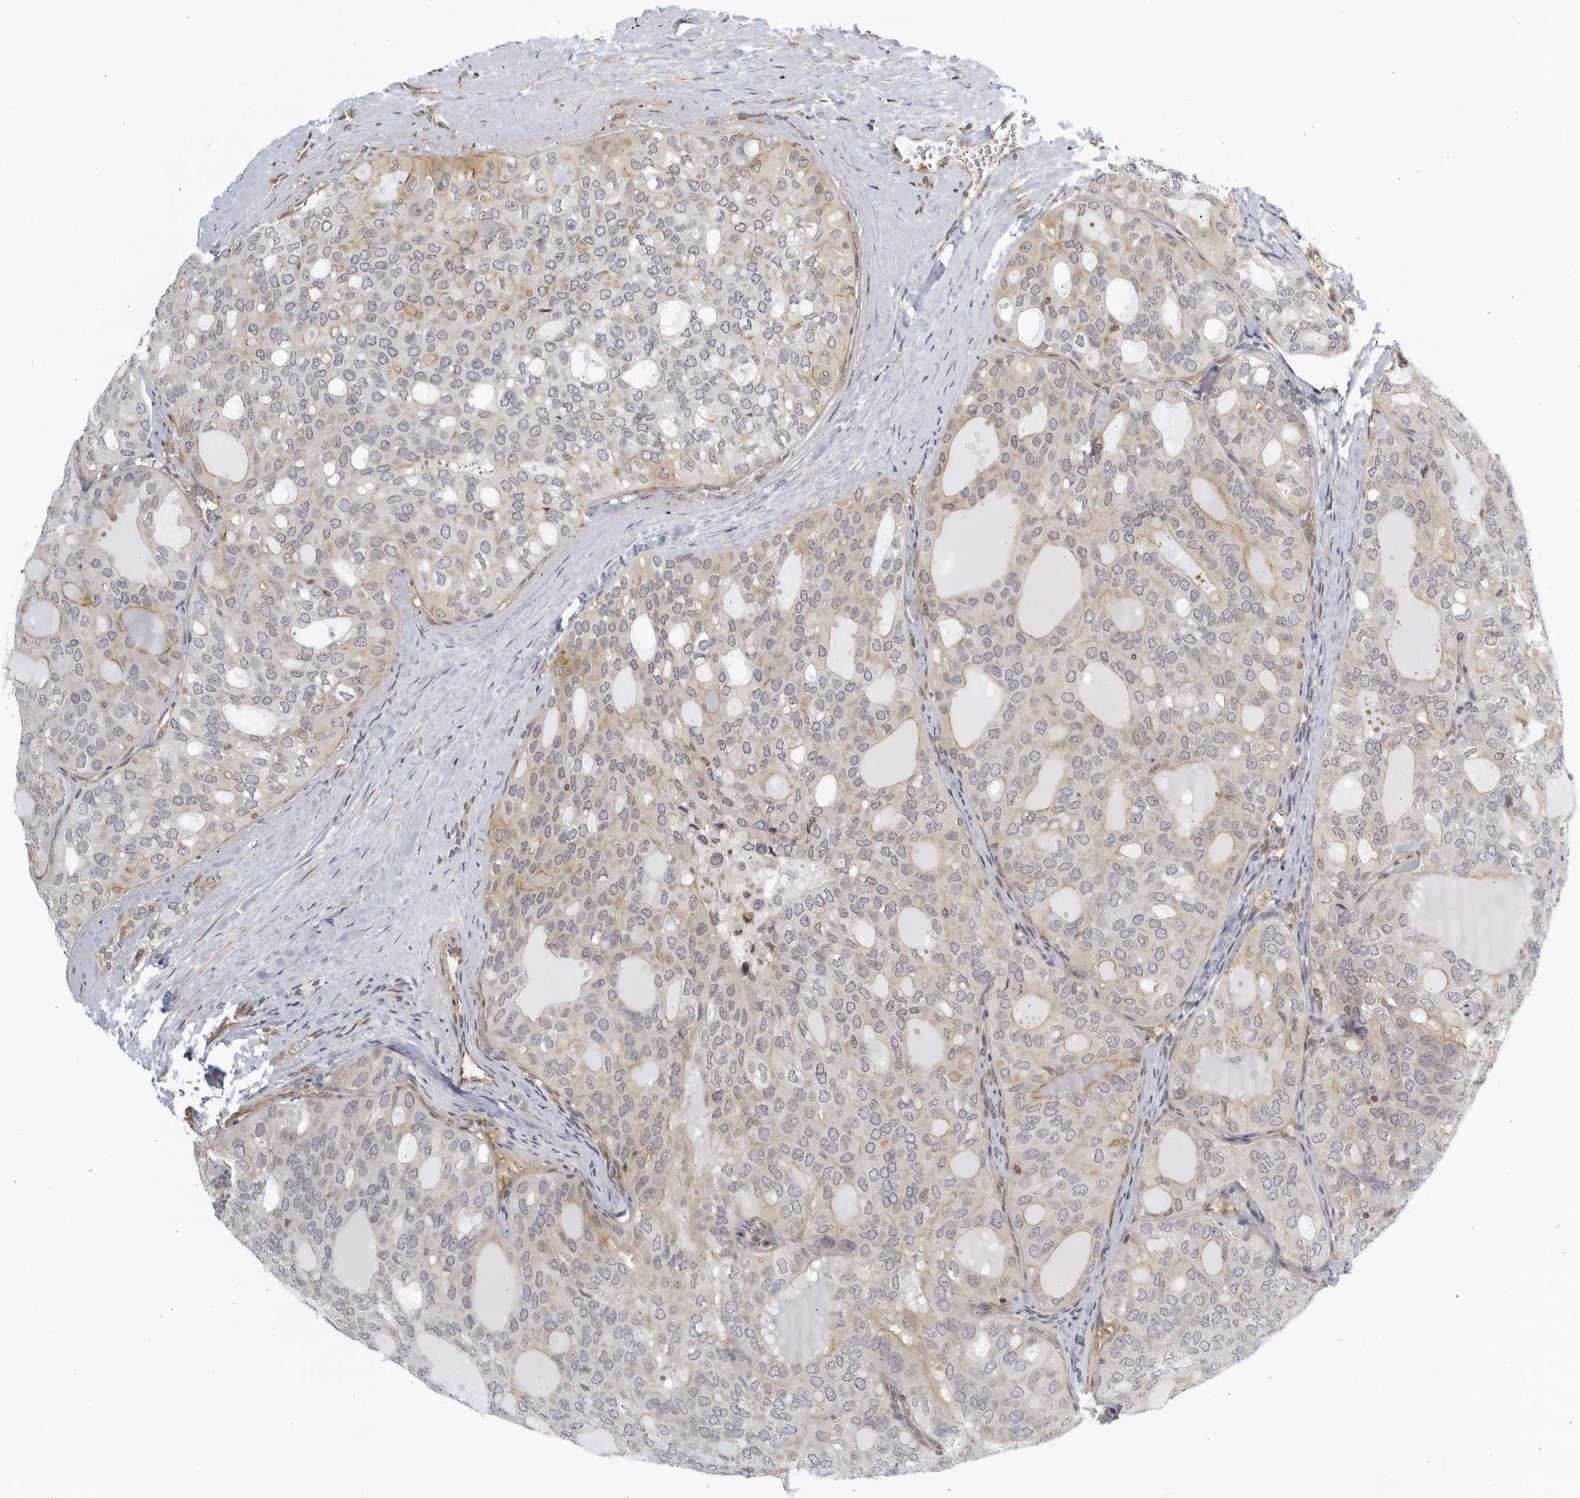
{"staining": {"intensity": "negative", "quantity": "none", "location": "none"}, "tissue": "thyroid cancer", "cell_type": "Tumor cells", "image_type": "cancer", "snomed": [{"axis": "morphology", "description": "Follicular adenoma carcinoma, NOS"}, {"axis": "topography", "description": "Thyroid gland"}], "caption": "Immunohistochemistry (IHC) image of human thyroid cancer stained for a protein (brown), which demonstrates no staining in tumor cells.", "gene": "SERTAD4", "patient": {"sex": "male", "age": 75}}